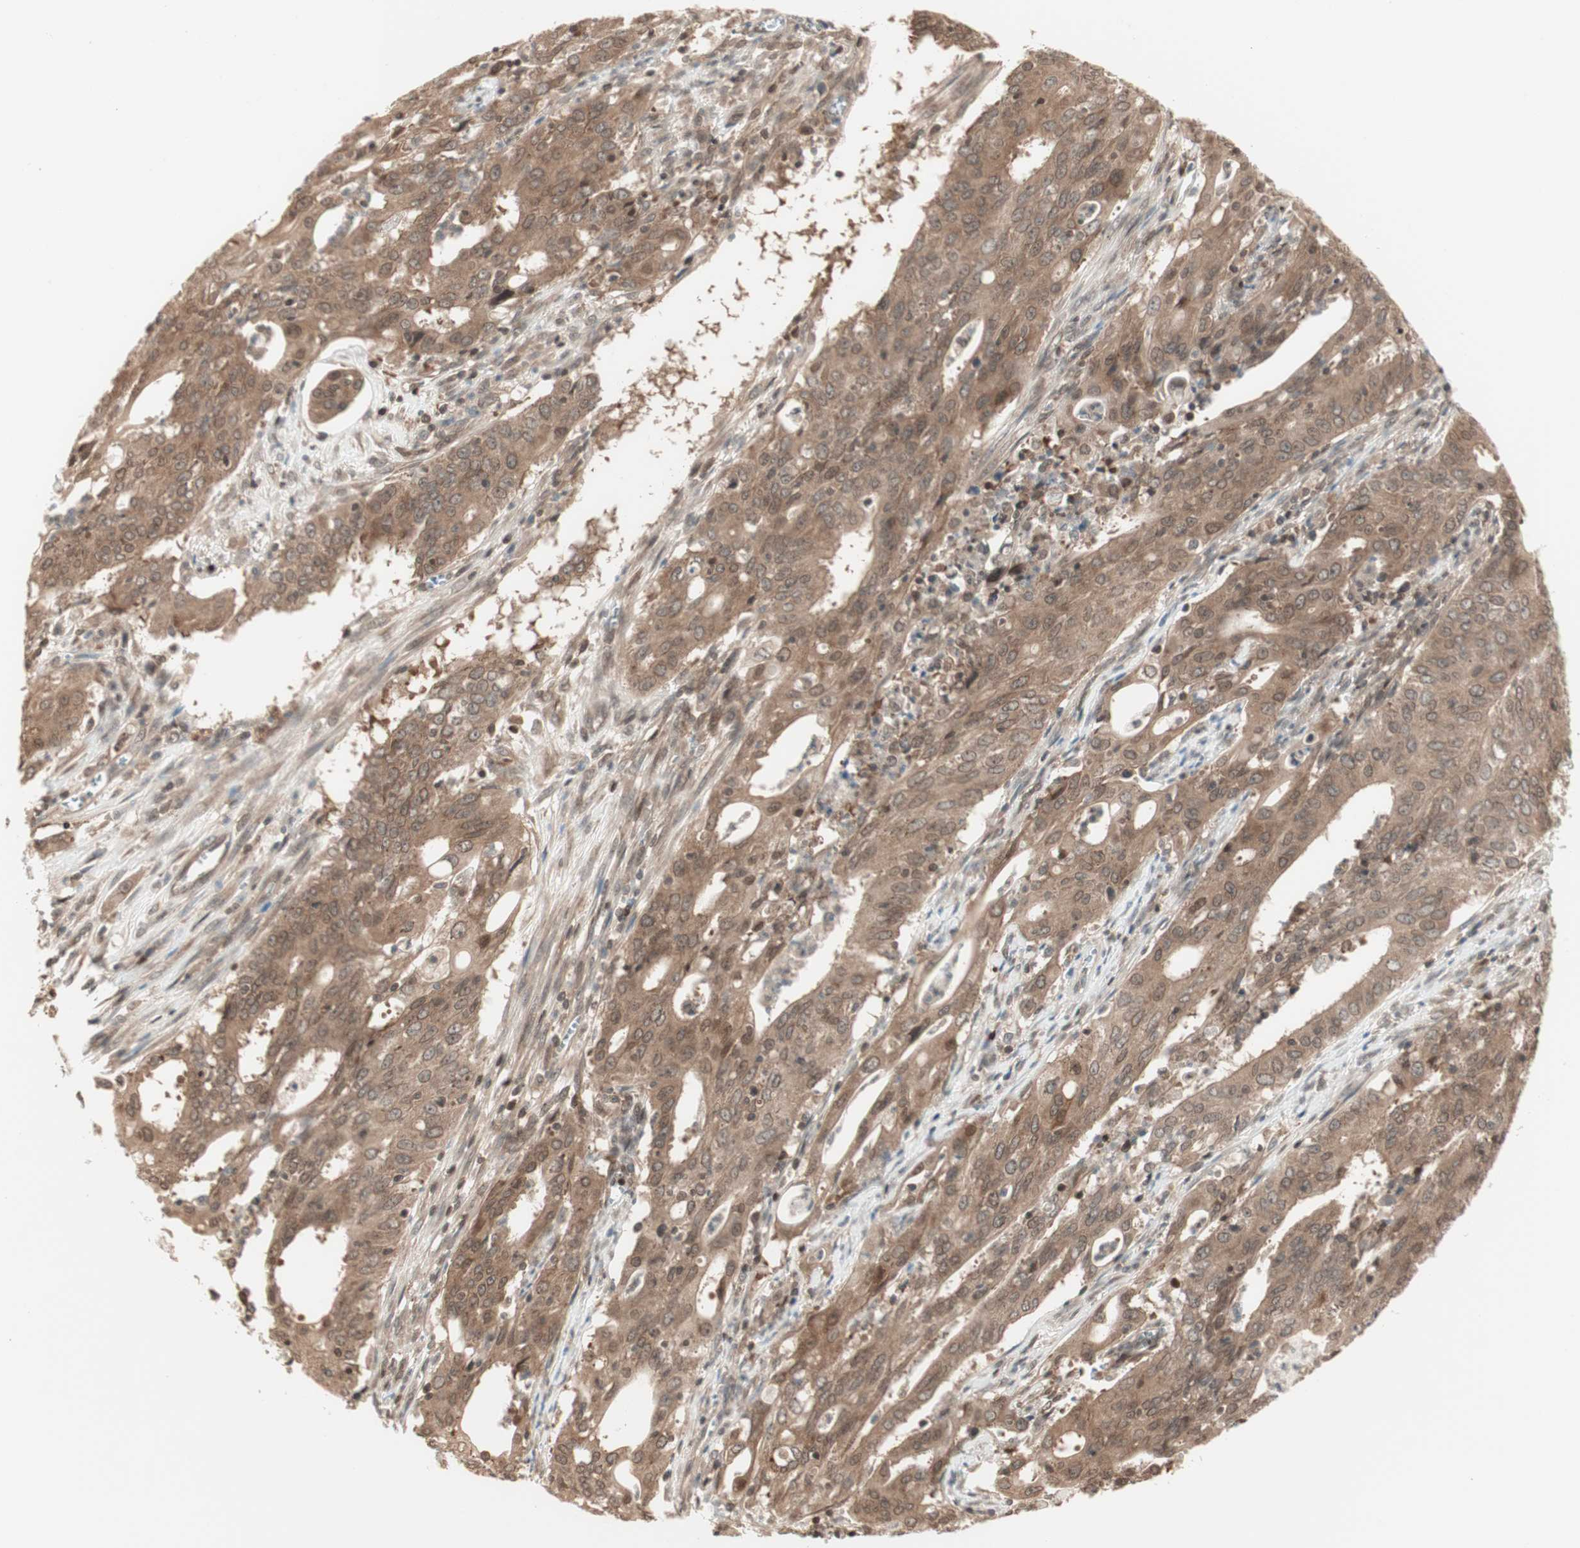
{"staining": {"intensity": "moderate", "quantity": ">75%", "location": "cytoplasmic/membranous"}, "tissue": "cervical cancer", "cell_type": "Tumor cells", "image_type": "cancer", "snomed": [{"axis": "morphology", "description": "Adenocarcinoma, NOS"}, {"axis": "topography", "description": "Cervix"}], "caption": "Tumor cells exhibit medium levels of moderate cytoplasmic/membranous positivity in approximately >75% of cells in human cervical adenocarcinoma.", "gene": "UBE2I", "patient": {"sex": "female", "age": 44}}